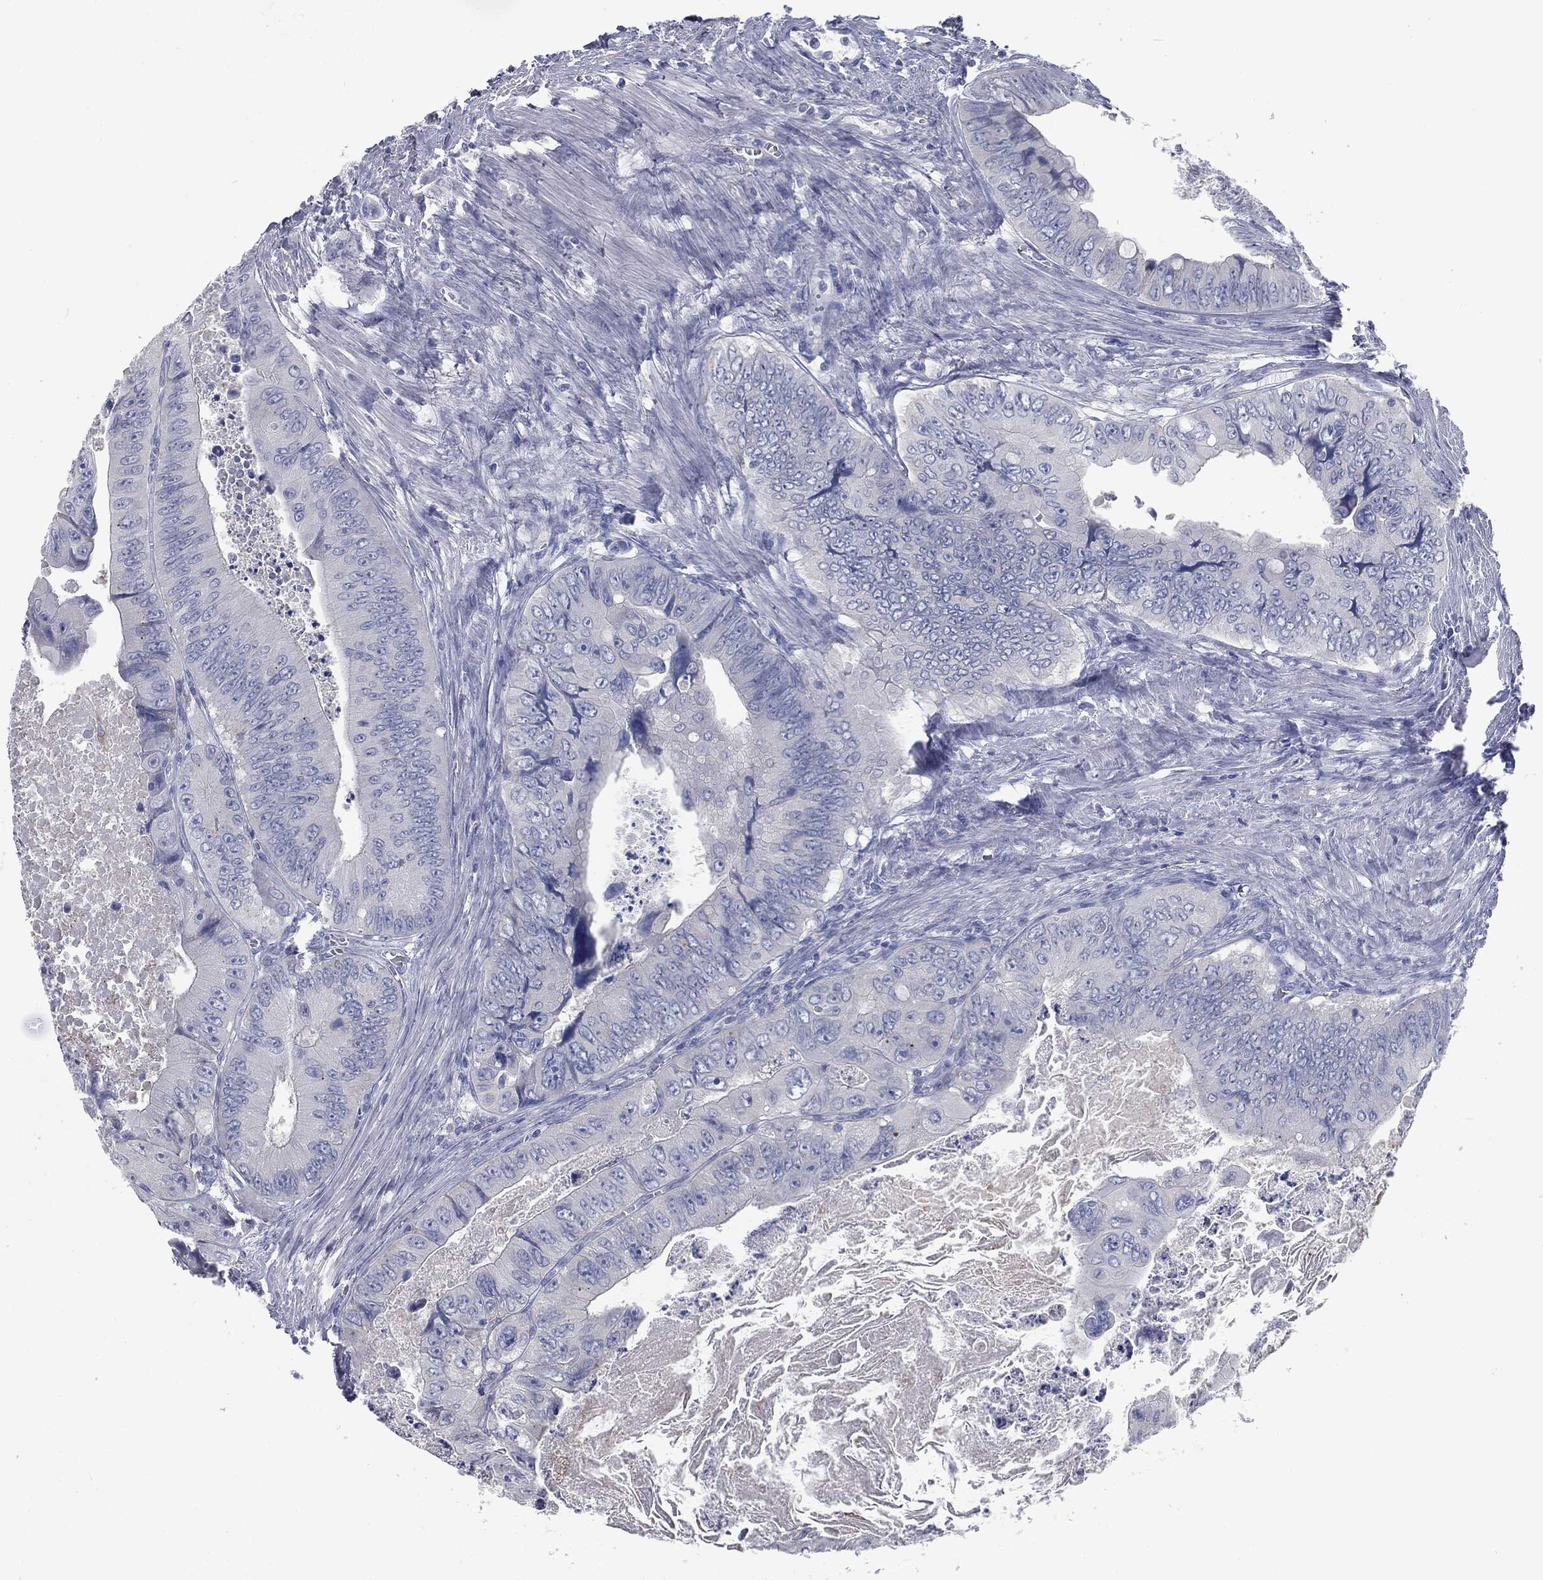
{"staining": {"intensity": "negative", "quantity": "none", "location": "none"}, "tissue": "colorectal cancer", "cell_type": "Tumor cells", "image_type": "cancer", "snomed": [{"axis": "morphology", "description": "Adenocarcinoma, NOS"}, {"axis": "topography", "description": "Colon"}], "caption": "Tumor cells are negative for protein expression in human adenocarcinoma (colorectal).", "gene": "CAV3", "patient": {"sex": "female", "age": 84}}